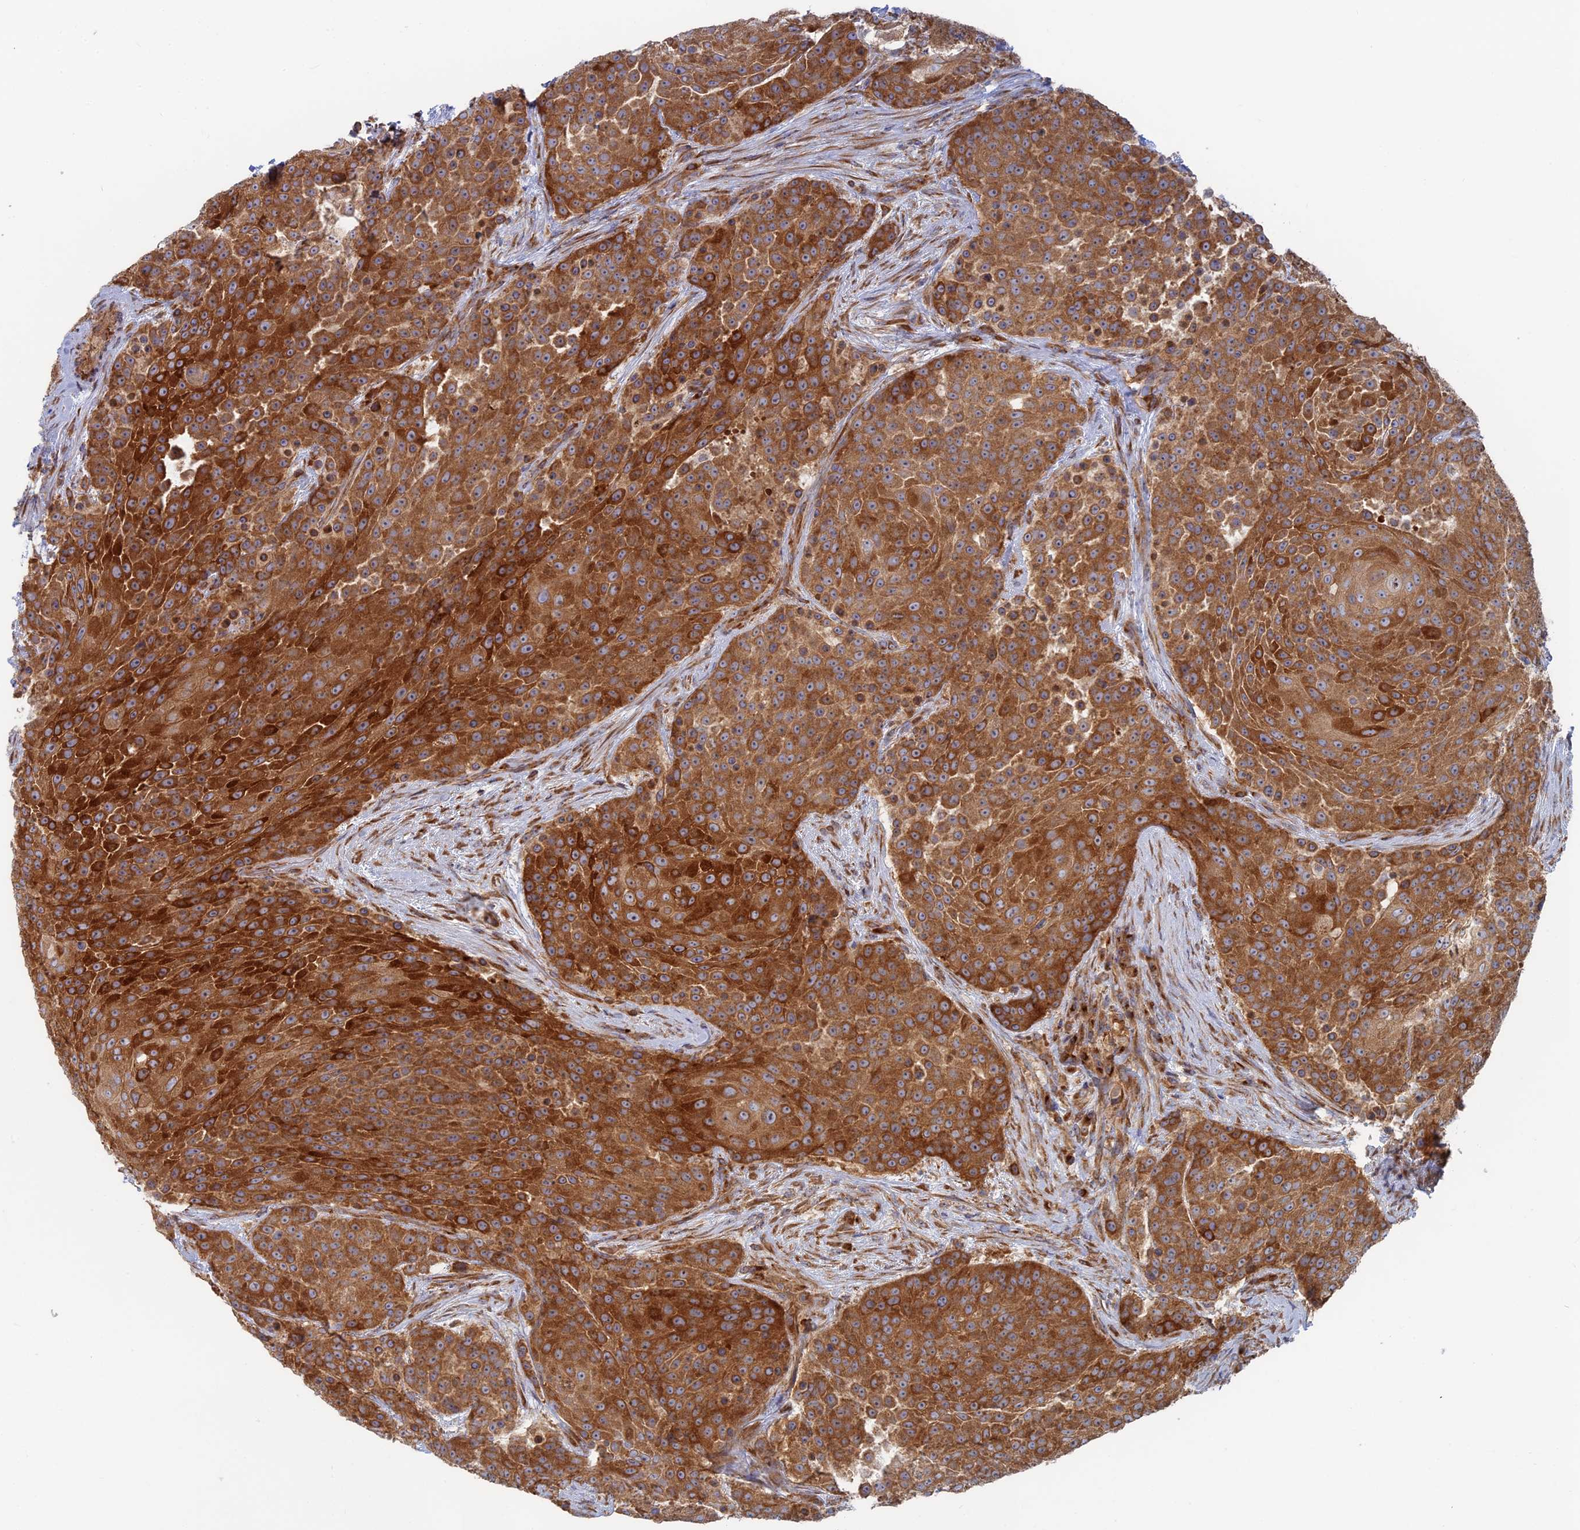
{"staining": {"intensity": "strong", "quantity": ">75%", "location": "cytoplasmic/membranous"}, "tissue": "urothelial cancer", "cell_type": "Tumor cells", "image_type": "cancer", "snomed": [{"axis": "morphology", "description": "Urothelial carcinoma, High grade"}, {"axis": "topography", "description": "Urinary bladder"}], "caption": "Protein staining of high-grade urothelial carcinoma tissue displays strong cytoplasmic/membranous expression in about >75% of tumor cells.", "gene": "TBC1D30", "patient": {"sex": "female", "age": 63}}